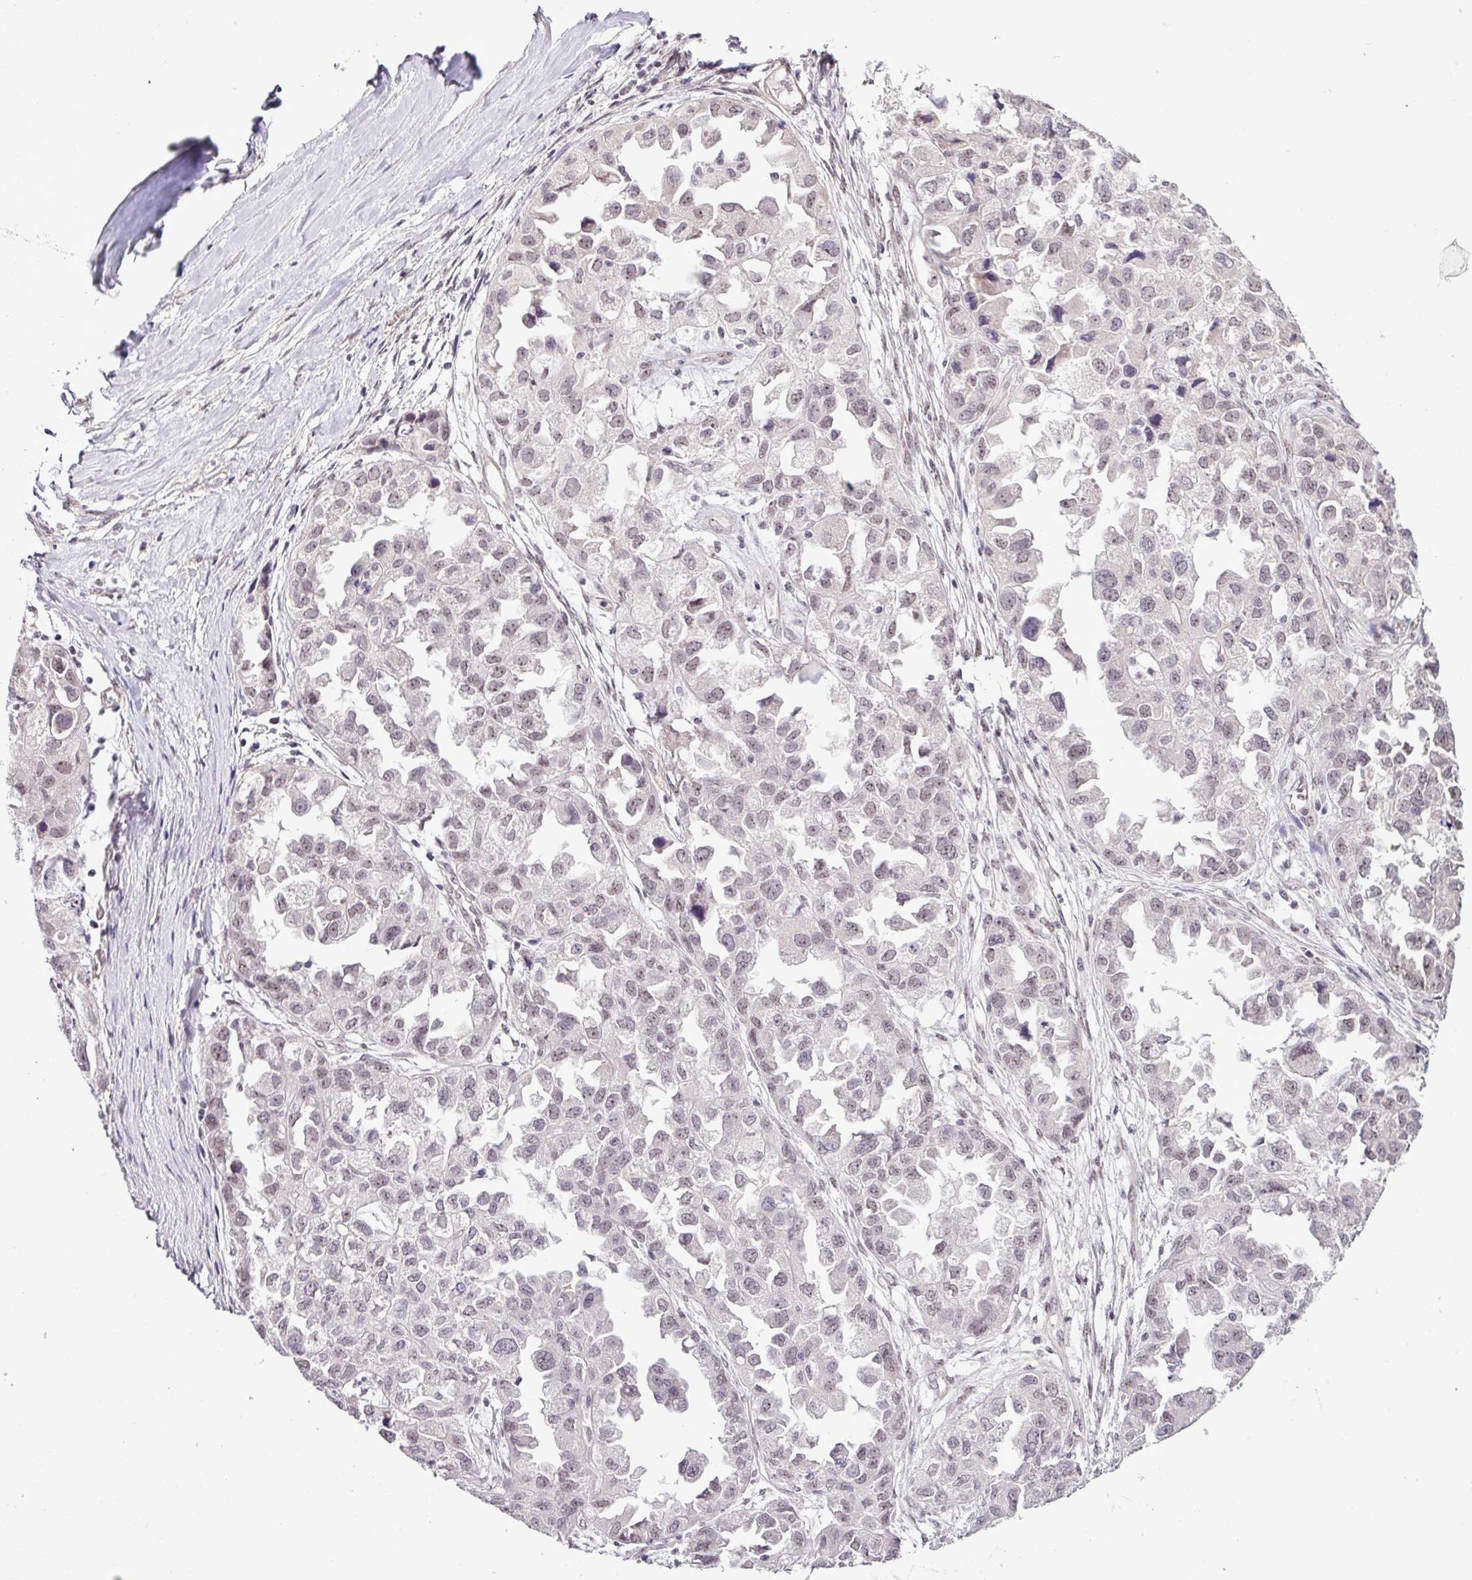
{"staining": {"intensity": "weak", "quantity": "25%-75%", "location": "nuclear"}, "tissue": "ovarian cancer", "cell_type": "Tumor cells", "image_type": "cancer", "snomed": [{"axis": "morphology", "description": "Cystadenocarcinoma, serous, NOS"}, {"axis": "topography", "description": "Ovary"}], "caption": "Protein expression by immunohistochemistry shows weak nuclear expression in approximately 25%-75% of tumor cells in serous cystadenocarcinoma (ovarian). Using DAB (brown) and hematoxylin (blue) stains, captured at high magnification using brightfield microscopy.", "gene": "UTP18", "patient": {"sex": "female", "age": 84}}